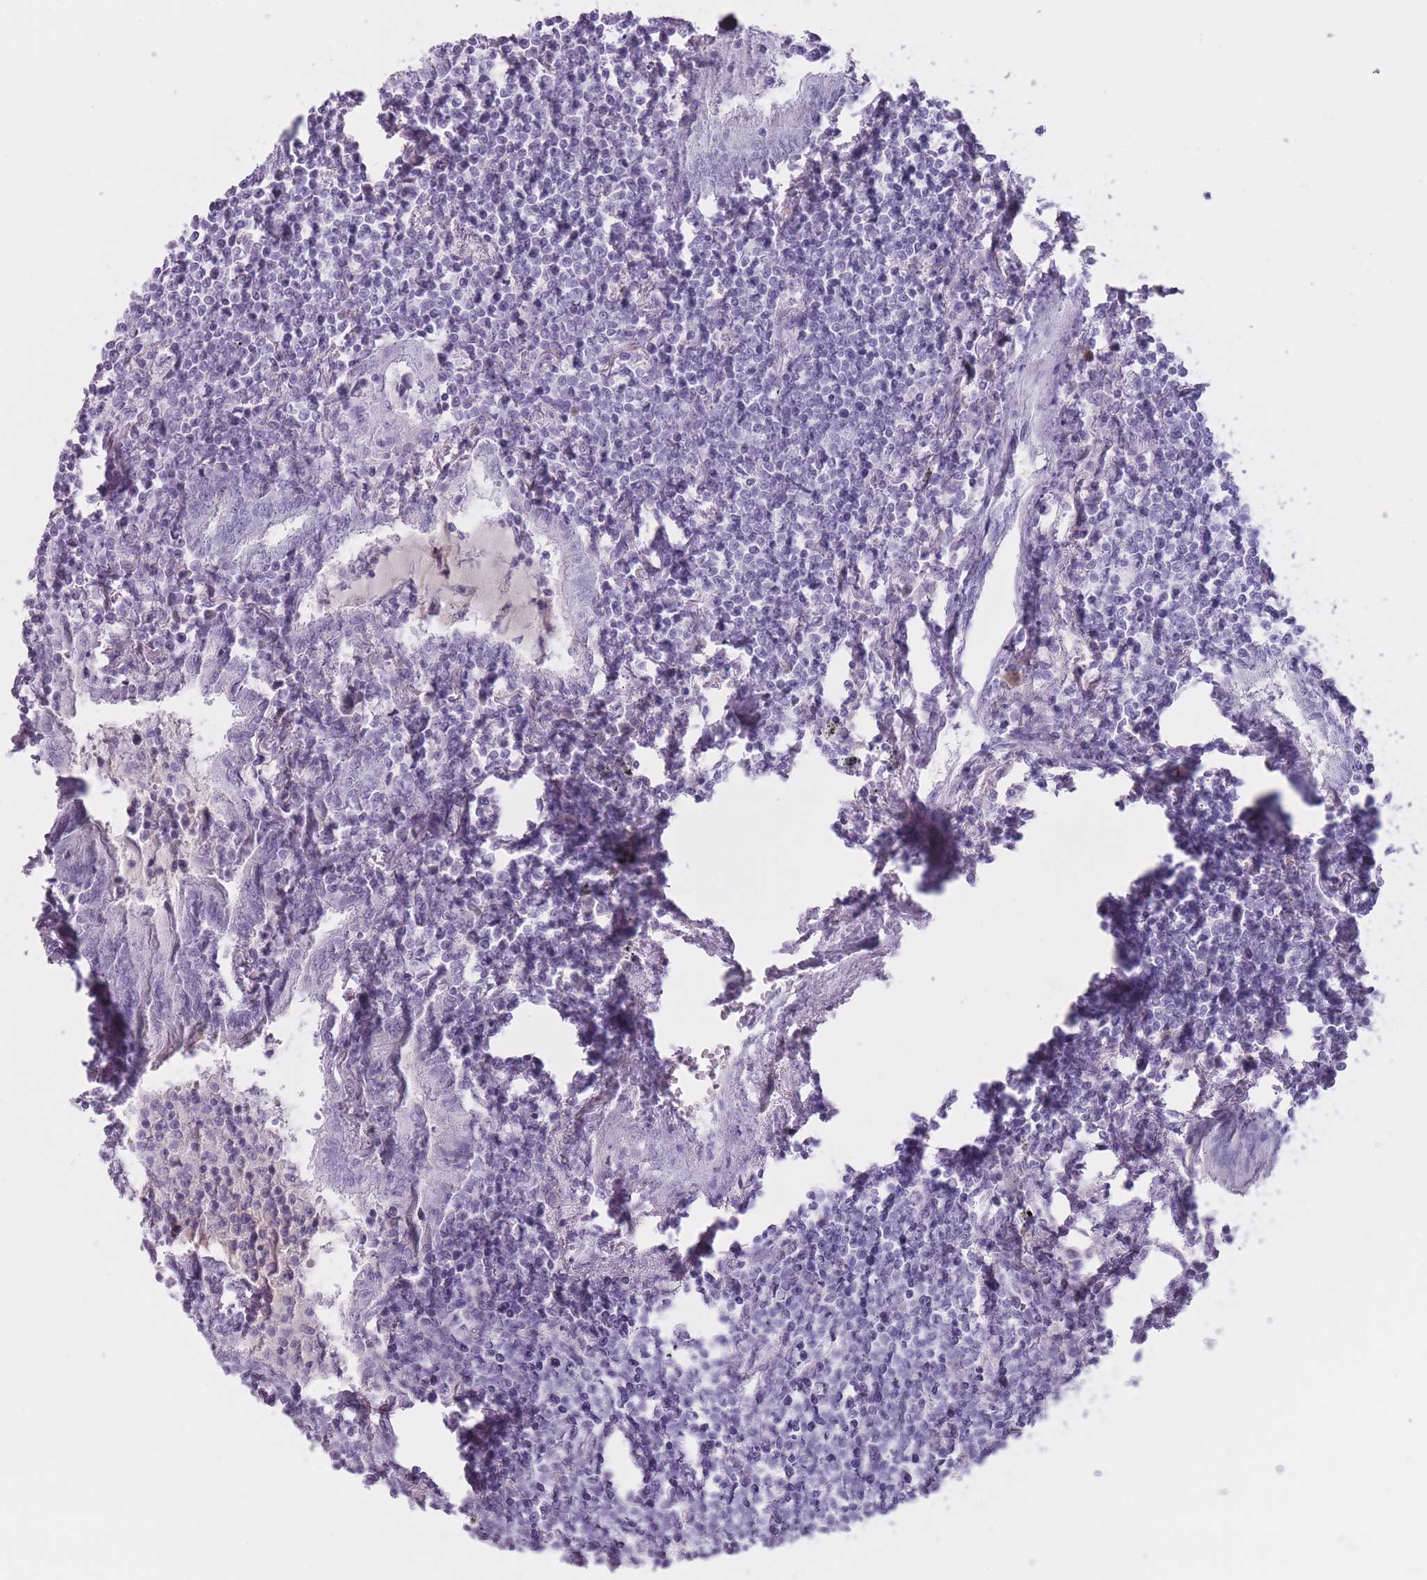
{"staining": {"intensity": "negative", "quantity": "none", "location": "none"}, "tissue": "lymphoma", "cell_type": "Tumor cells", "image_type": "cancer", "snomed": [{"axis": "morphology", "description": "Malignant lymphoma, non-Hodgkin's type, Low grade"}, {"axis": "topography", "description": "Lung"}], "caption": "This is an IHC image of human low-grade malignant lymphoma, non-Hodgkin's type. There is no staining in tumor cells.", "gene": "PNMA3", "patient": {"sex": "female", "age": 71}}